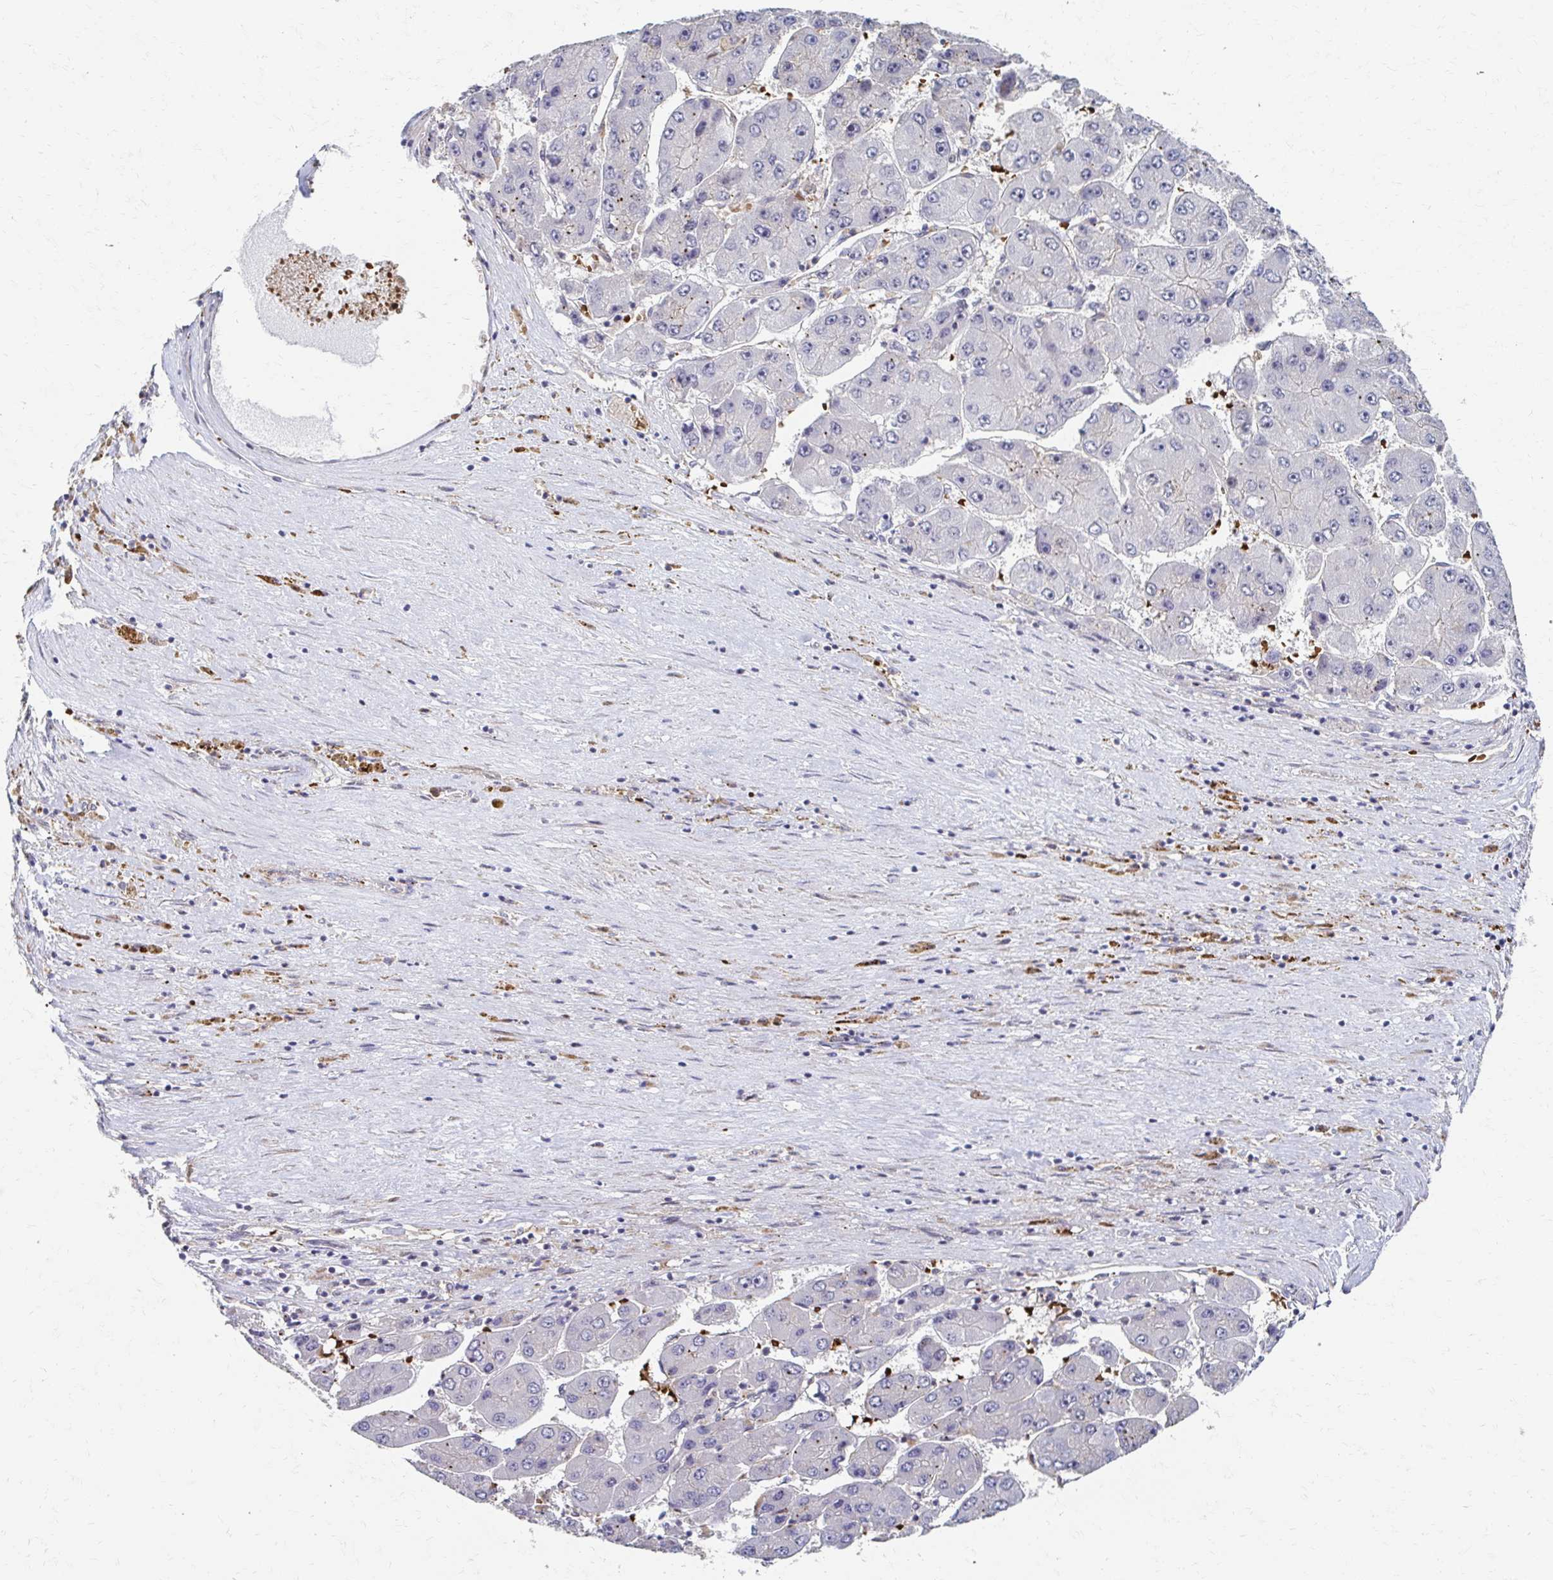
{"staining": {"intensity": "negative", "quantity": "none", "location": "none"}, "tissue": "liver cancer", "cell_type": "Tumor cells", "image_type": "cancer", "snomed": [{"axis": "morphology", "description": "Carcinoma, Hepatocellular, NOS"}, {"axis": "topography", "description": "Liver"}], "caption": "A photomicrograph of human liver cancer (hepatocellular carcinoma) is negative for staining in tumor cells. The staining is performed using DAB (3,3'-diaminobenzidine) brown chromogen with nuclei counter-stained in using hematoxylin.", "gene": "SKA2", "patient": {"sex": "female", "age": 61}}